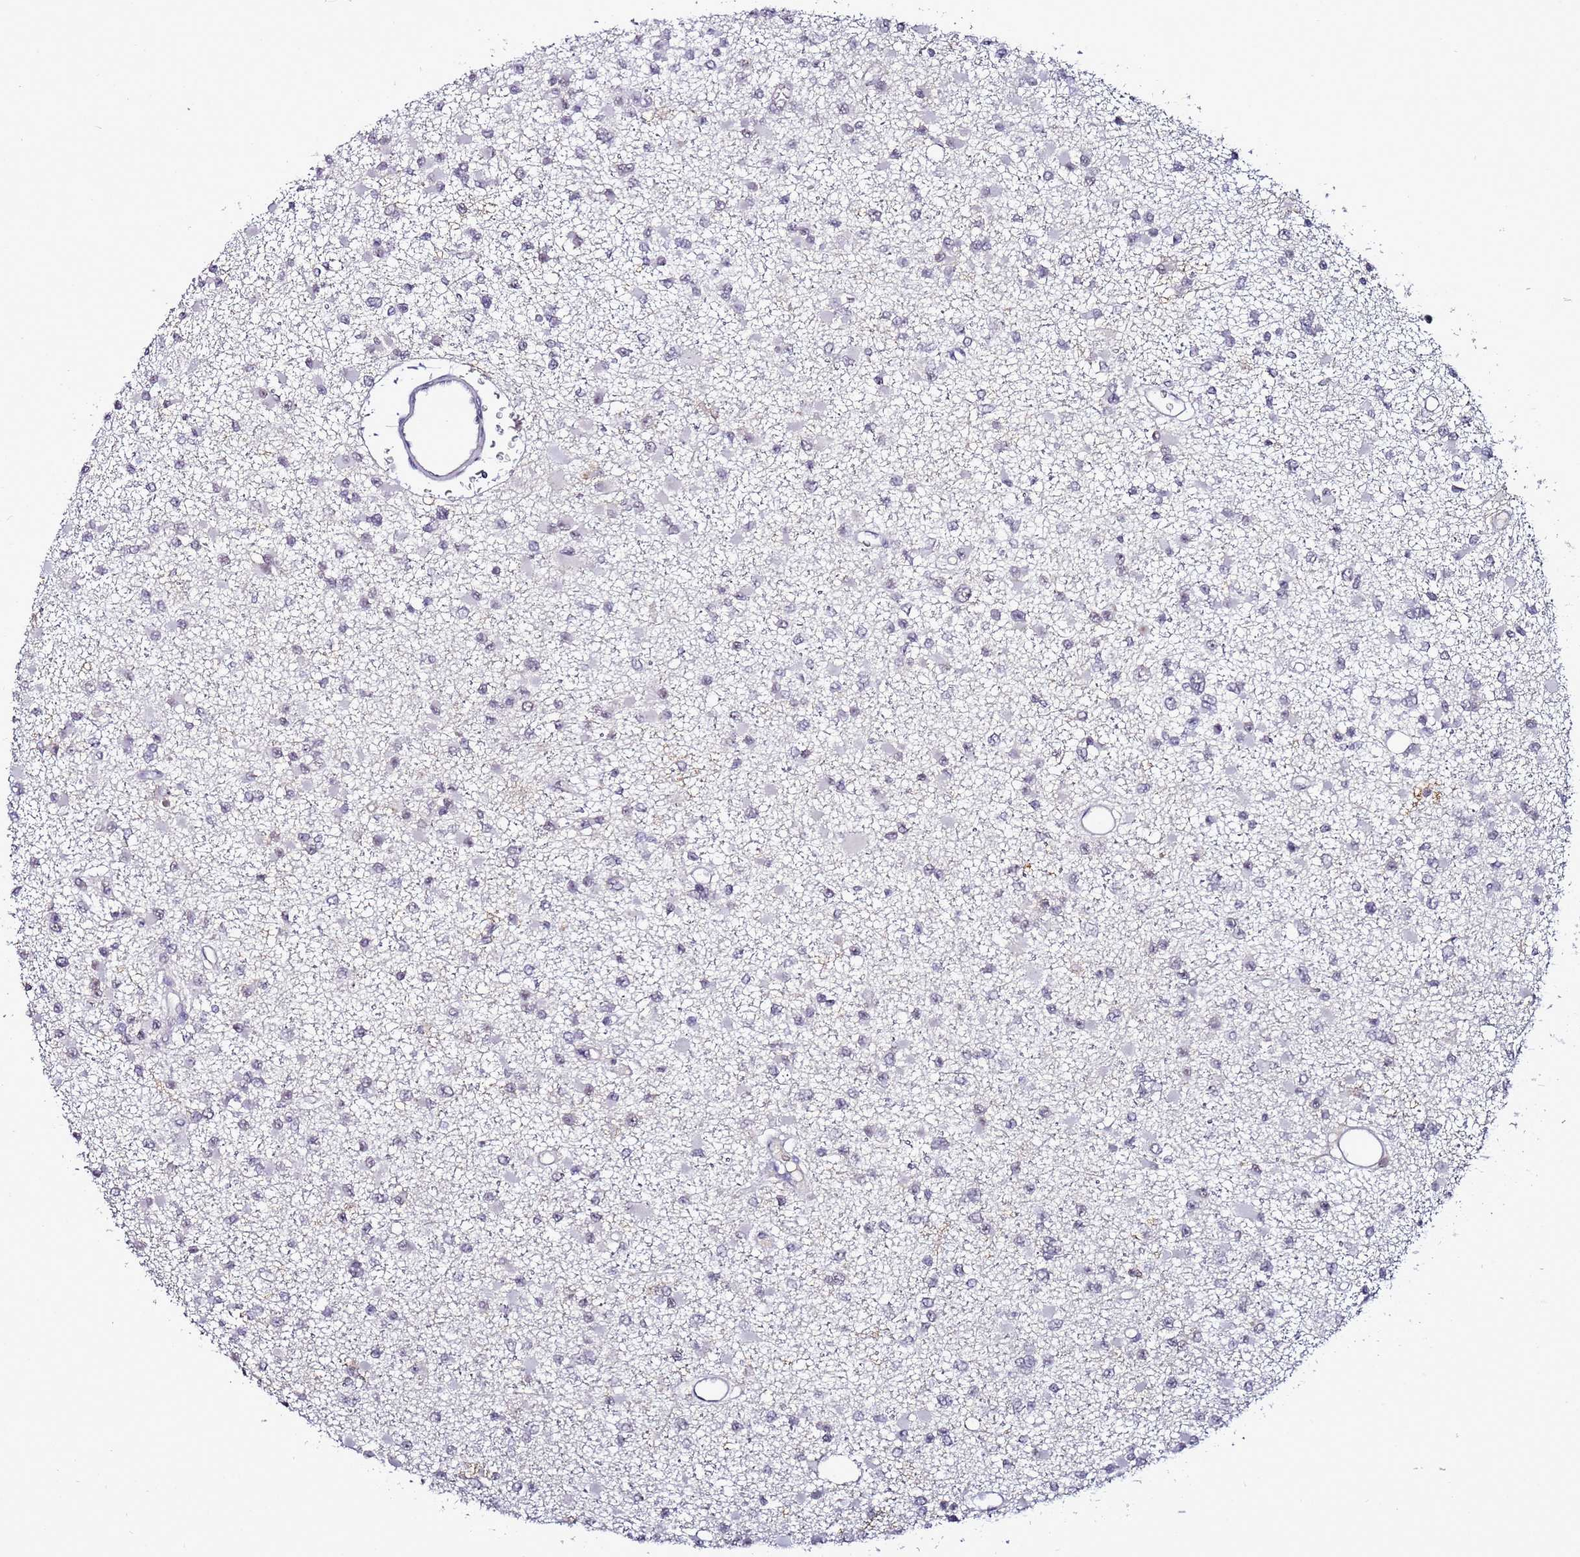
{"staining": {"intensity": "negative", "quantity": "none", "location": "none"}, "tissue": "glioma", "cell_type": "Tumor cells", "image_type": "cancer", "snomed": [{"axis": "morphology", "description": "Glioma, malignant, Low grade"}, {"axis": "topography", "description": "Brain"}], "caption": "Tumor cells show no significant staining in malignant glioma (low-grade).", "gene": "PSMA7", "patient": {"sex": "female", "age": 22}}